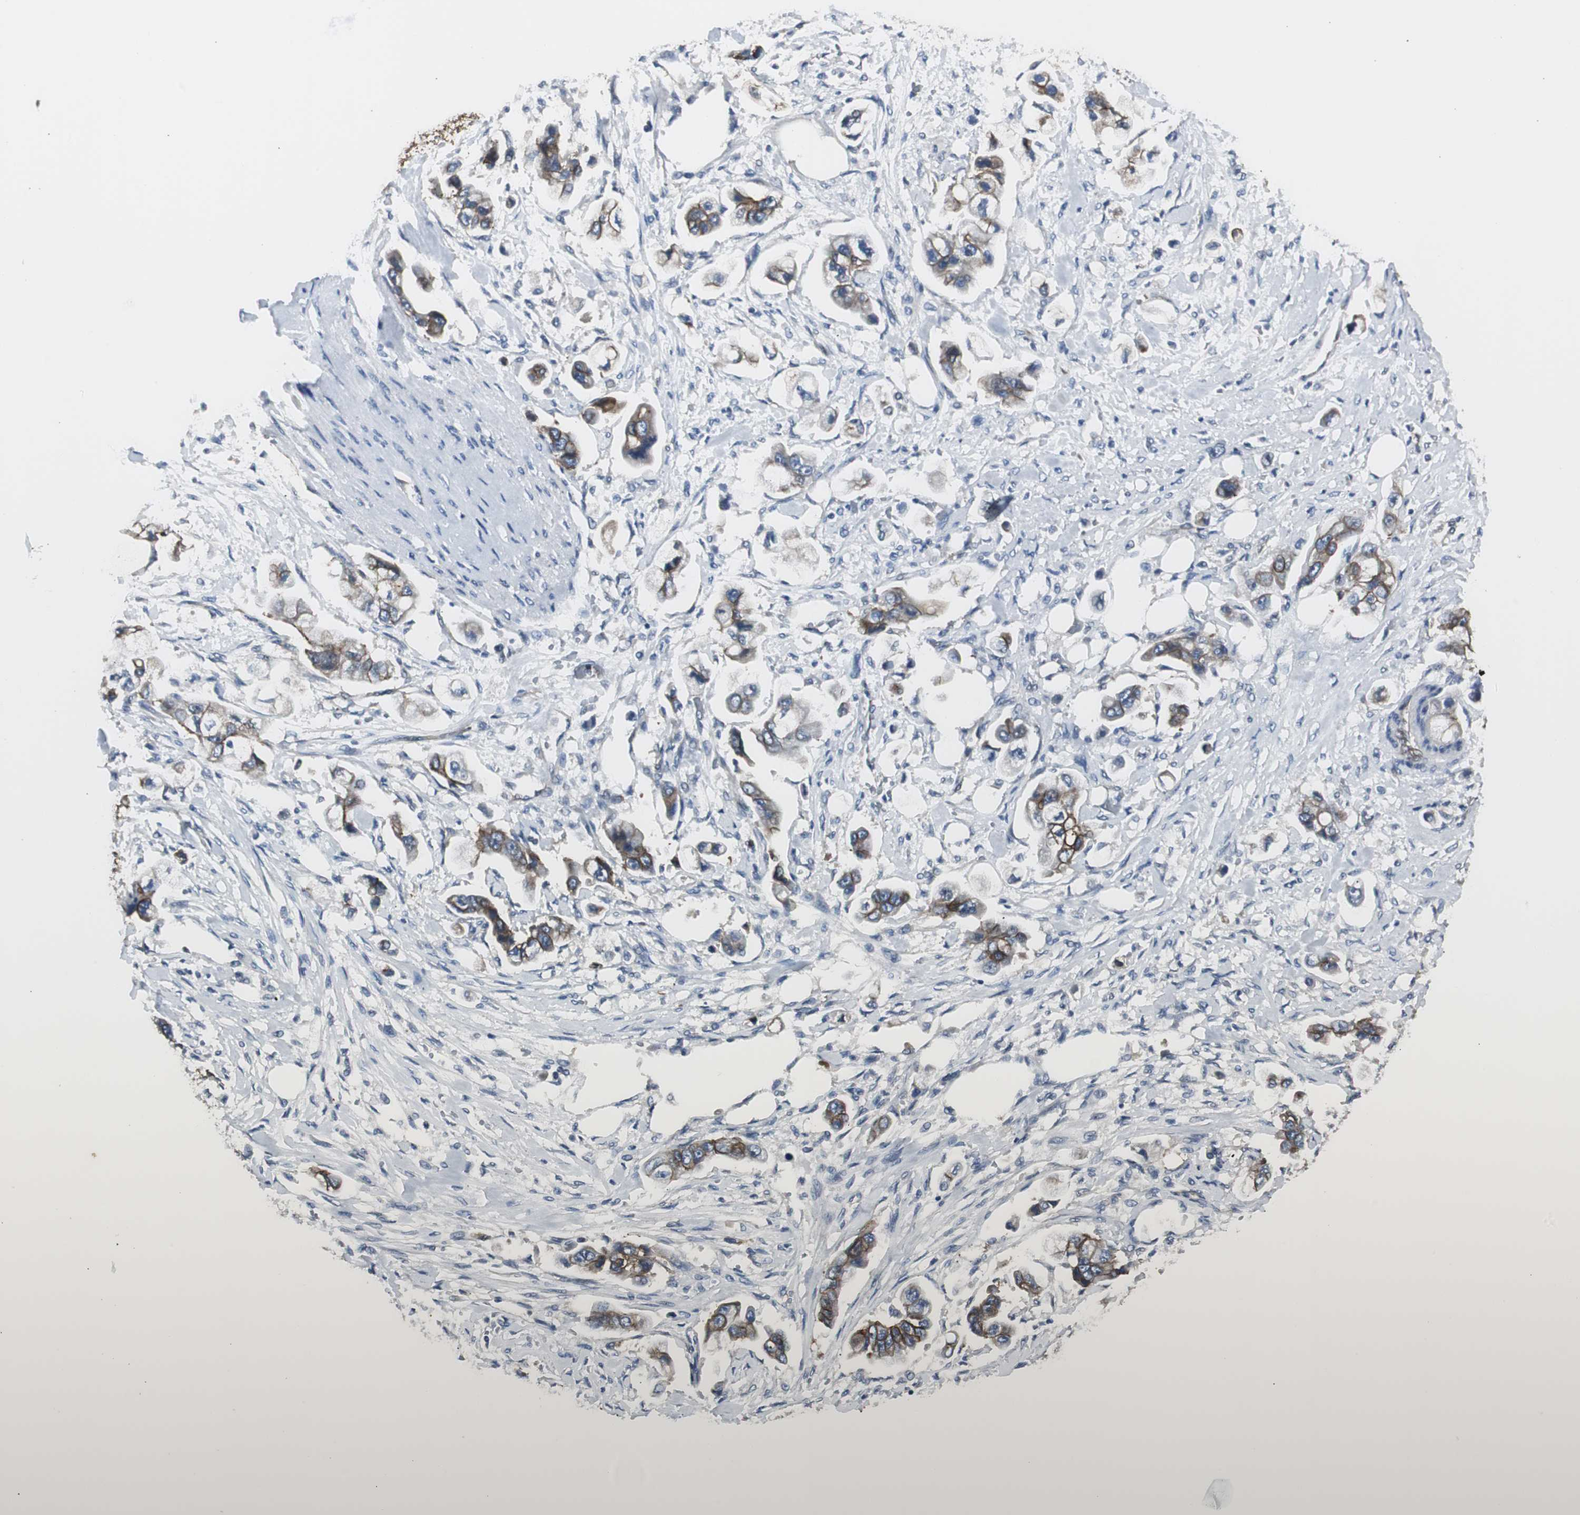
{"staining": {"intensity": "strong", "quantity": ">75%", "location": "cytoplasmic/membranous"}, "tissue": "stomach cancer", "cell_type": "Tumor cells", "image_type": "cancer", "snomed": [{"axis": "morphology", "description": "Adenocarcinoma, NOS"}, {"axis": "topography", "description": "Stomach"}], "caption": "Immunohistochemical staining of human stomach cancer displays strong cytoplasmic/membranous protein staining in about >75% of tumor cells. (DAB (3,3'-diaminobenzidine) = brown stain, brightfield microscopy at high magnification).", "gene": "STXBP4", "patient": {"sex": "male", "age": 62}}